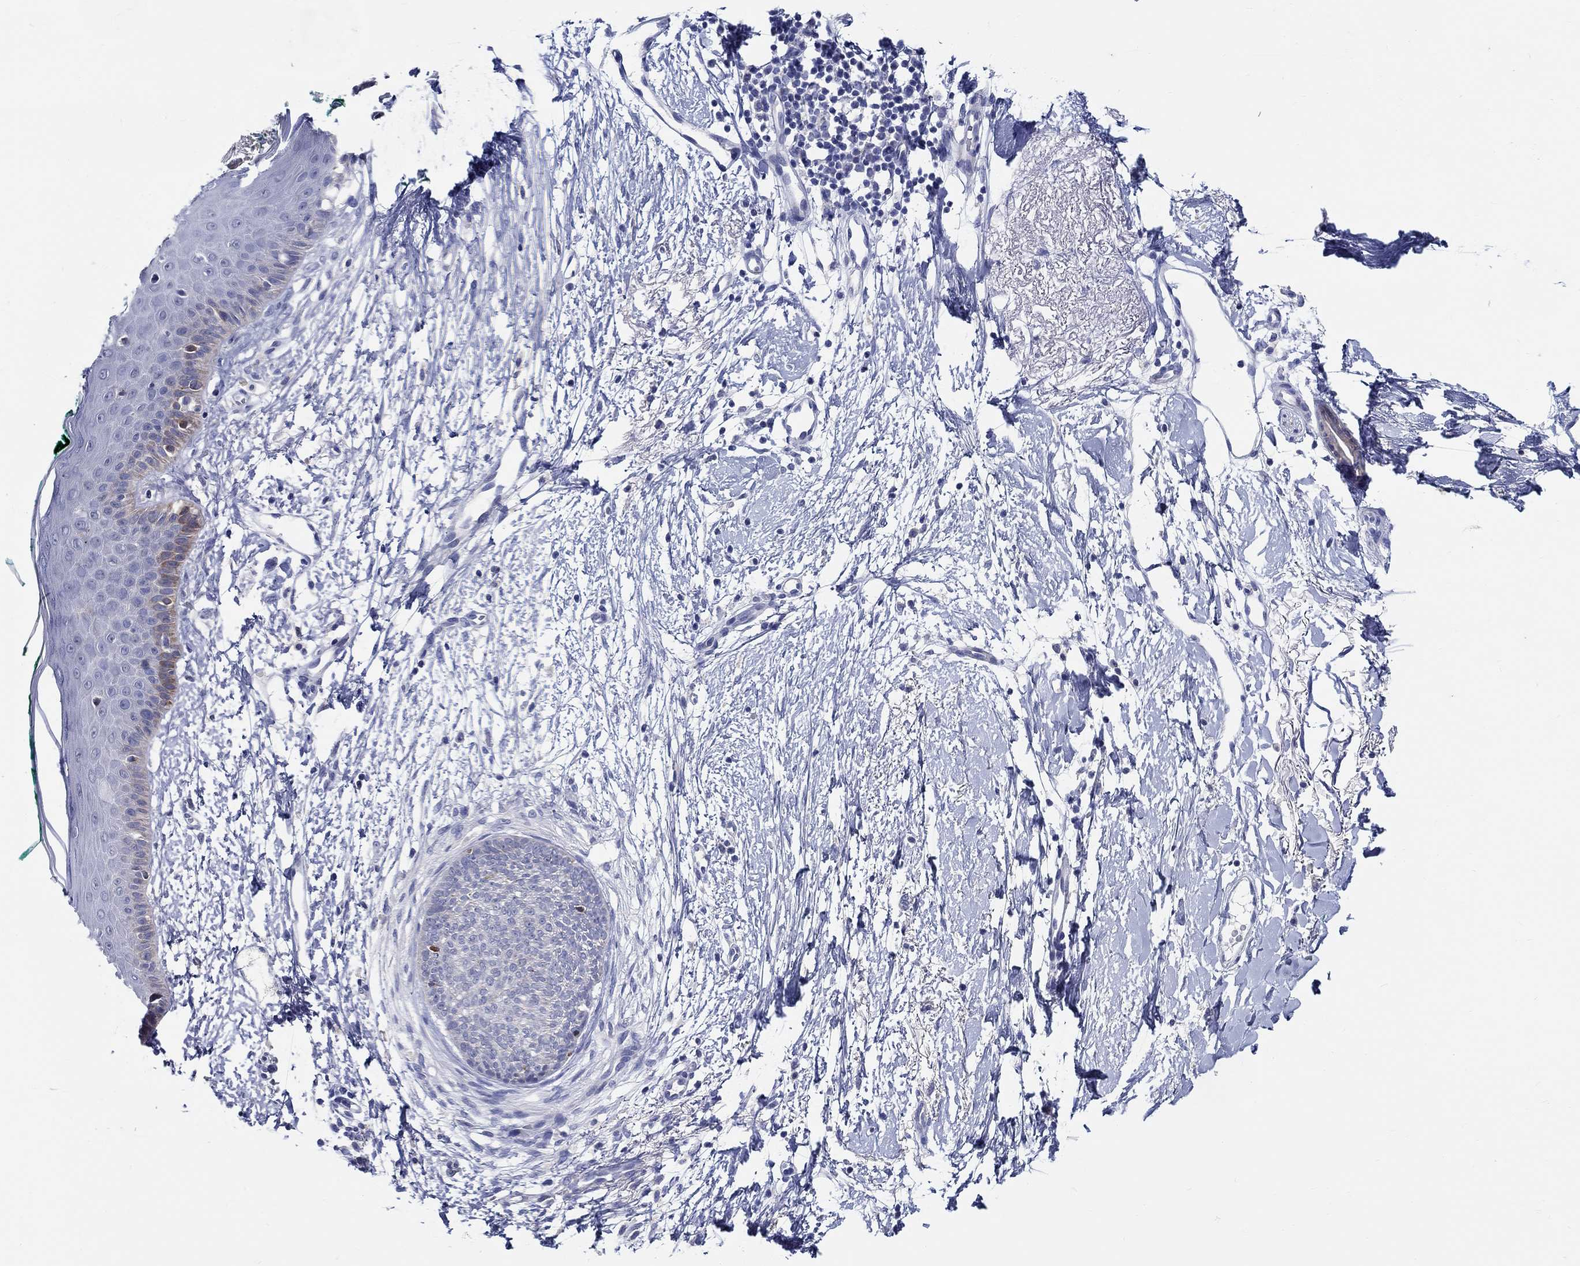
{"staining": {"intensity": "negative", "quantity": "none", "location": "none"}, "tissue": "skin cancer", "cell_type": "Tumor cells", "image_type": "cancer", "snomed": [{"axis": "morphology", "description": "Normal tissue, NOS"}, {"axis": "morphology", "description": "Basal cell carcinoma"}, {"axis": "topography", "description": "Skin"}], "caption": "DAB immunohistochemical staining of human skin cancer (basal cell carcinoma) shows no significant staining in tumor cells.", "gene": "RAP1GAP", "patient": {"sex": "male", "age": 84}}